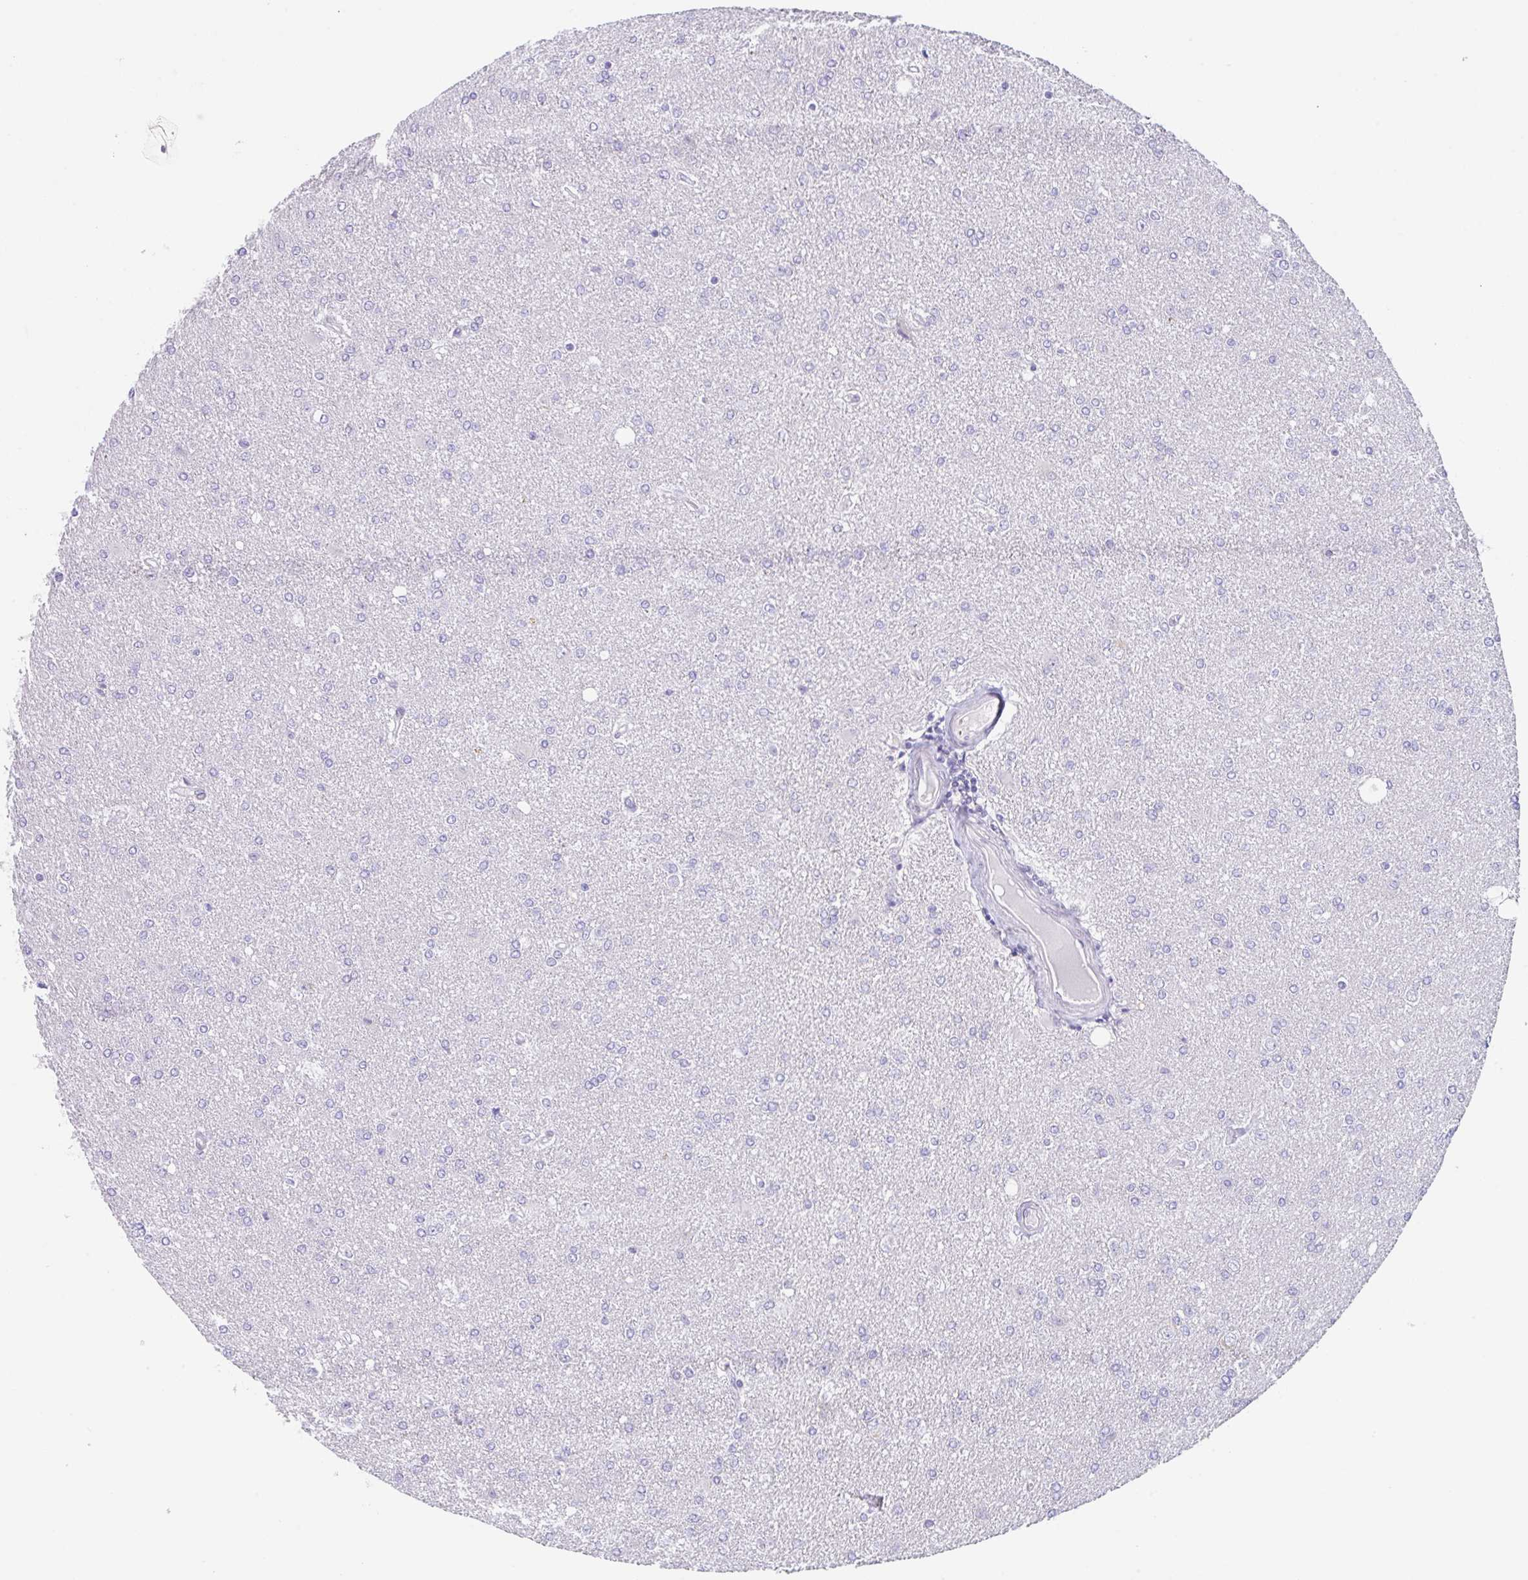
{"staining": {"intensity": "negative", "quantity": "none", "location": "none"}, "tissue": "glioma", "cell_type": "Tumor cells", "image_type": "cancer", "snomed": [{"axis": "morphology", "description": "Glioma, malignant, High grade"}, {"axis": "topography", "description": "Brain"}], "caption": "An immunohistochemistry photomicrograph of high-grade glioma (malignant) is shown. There is no staining in tumor cells of high-grade glioma (malignant).", "gene": "TRAF4", "patient": {"sex": "male", "age": 67}}